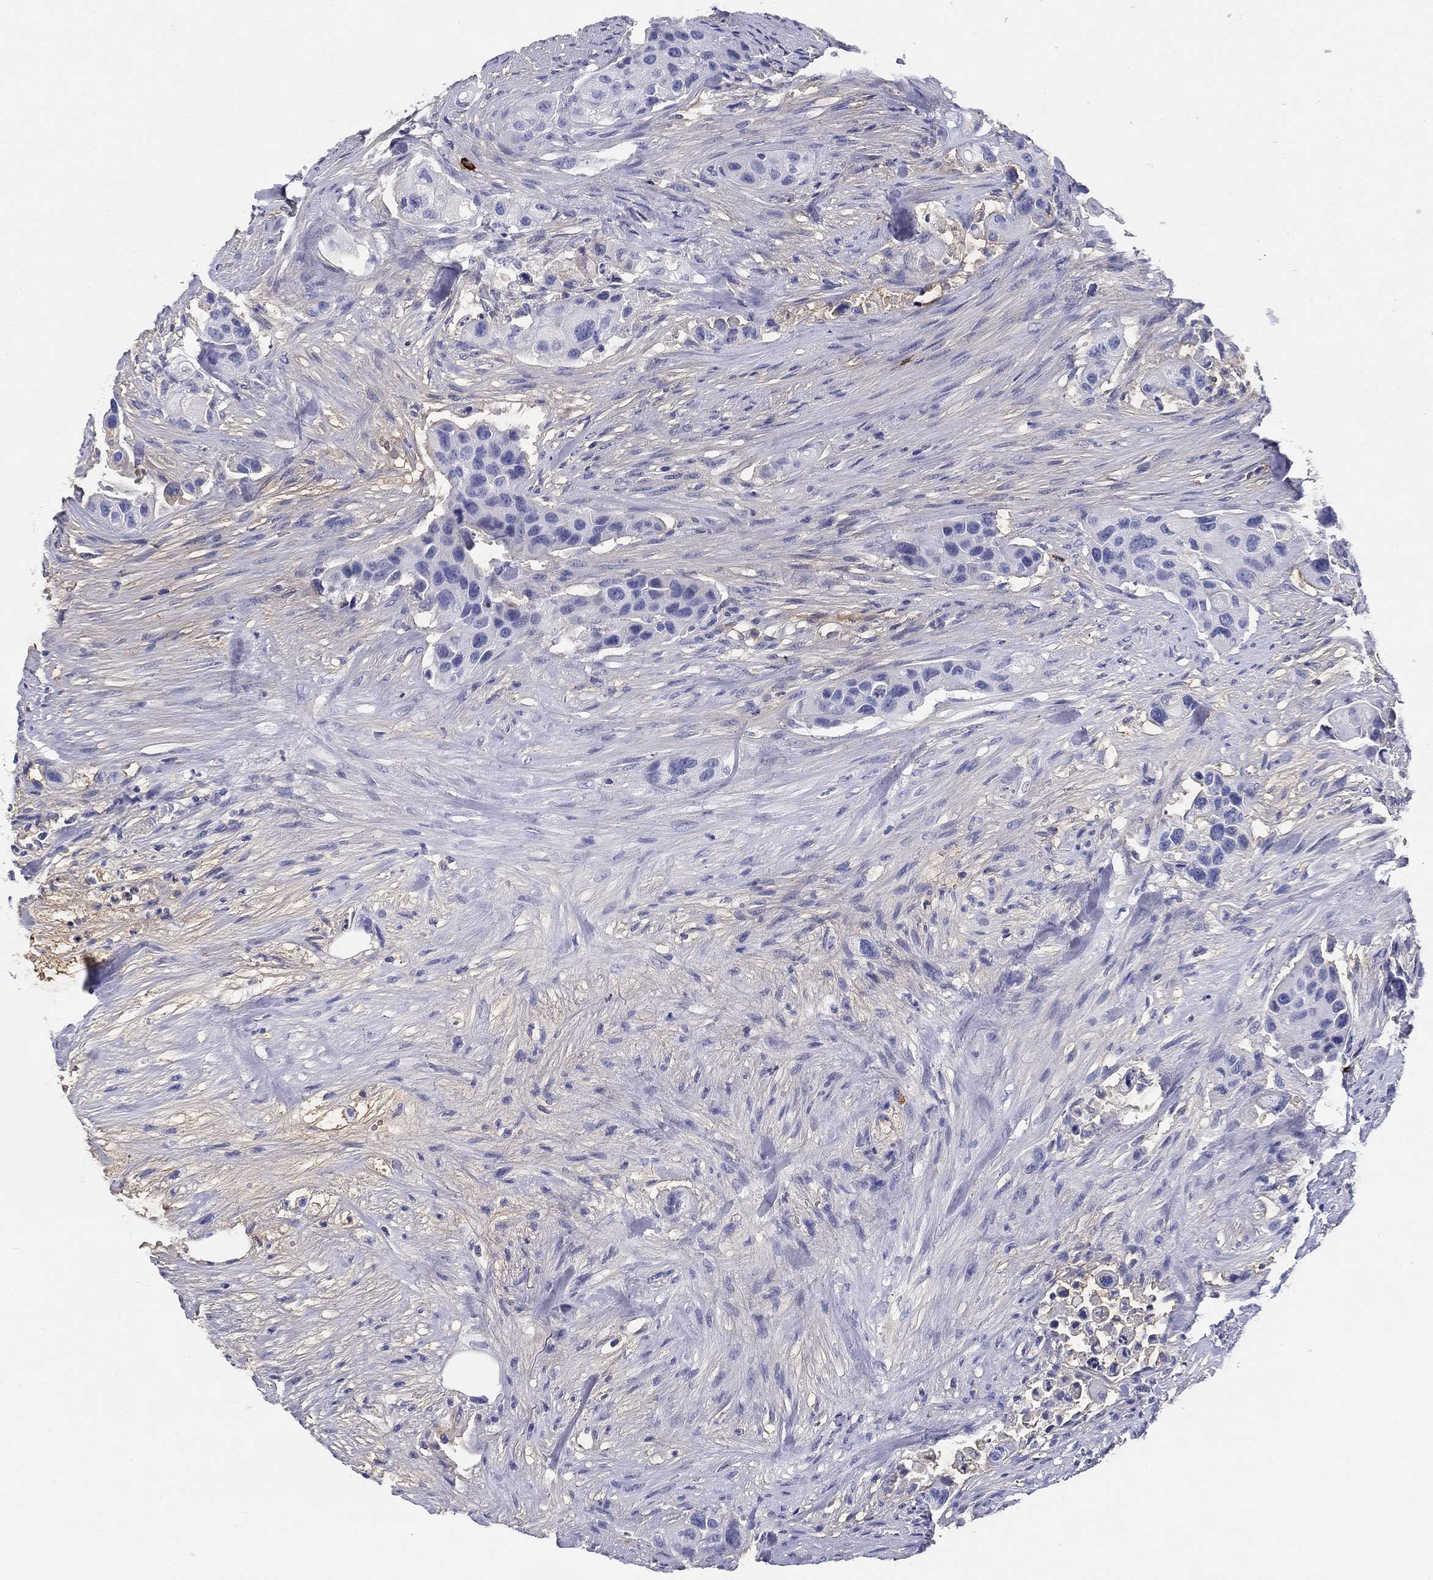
{"staining": {"intensity": "negative", "quantity": "none", "location": "none"}, "tissue": "urothelial cancer", "cell_type": "Tumor cells", "image_type": "cancer", "snomed": [{"axis": "morphology", "description": "Urothelial carcinoma, High grade"}, {"axis": "topography", "description": "Urinary bladder"}], "caption": "The IHC image has no significant staining in tumor cells of urothelial carcinoma (high-grade) tissue.", "gene": "CD40LG", "patient": {"sex": "female", "age": 73}}